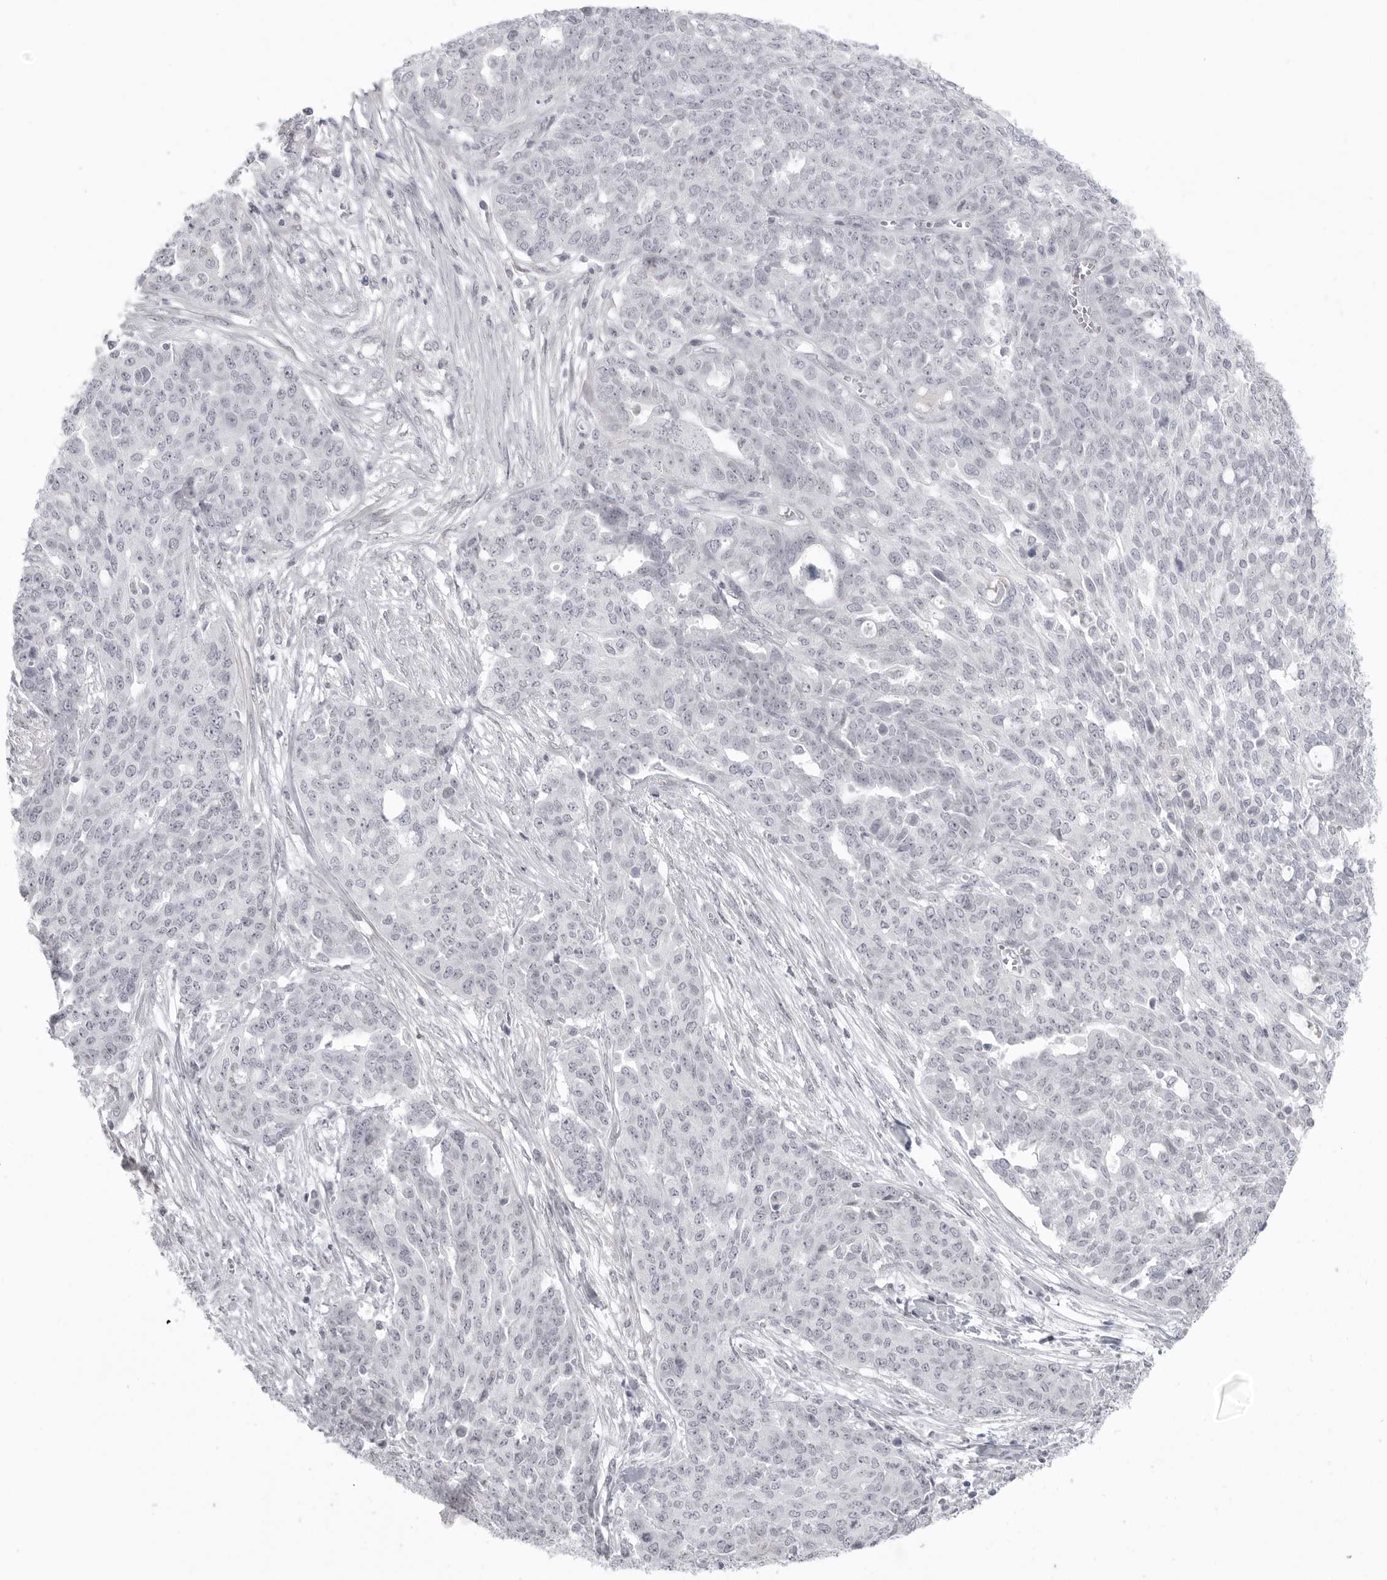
{"staining": {"intensity": "negative", "quantity": "none", "location": "none"}, "tissue": "ovarian cancer", "cell_type": "Tumor cells", "image_type": "cancer", "snomed": [{"axis": "morphology", "description": "Cystadenocarcinoma, serous, NOS"}, {"axis": "topography", "description": "Soft tissue"}, {"axis": "topography", "description": "Ovary"}], "caption": "IHC histopathology image of neoplastic tissue: ovarian cancer stained with DAB (3,3'-diaminobenzidine) demonstrates no significant protein positivity in tumor cells.", "gene": "TCTN3", "patient": {"sex": "female", "age": 57}}